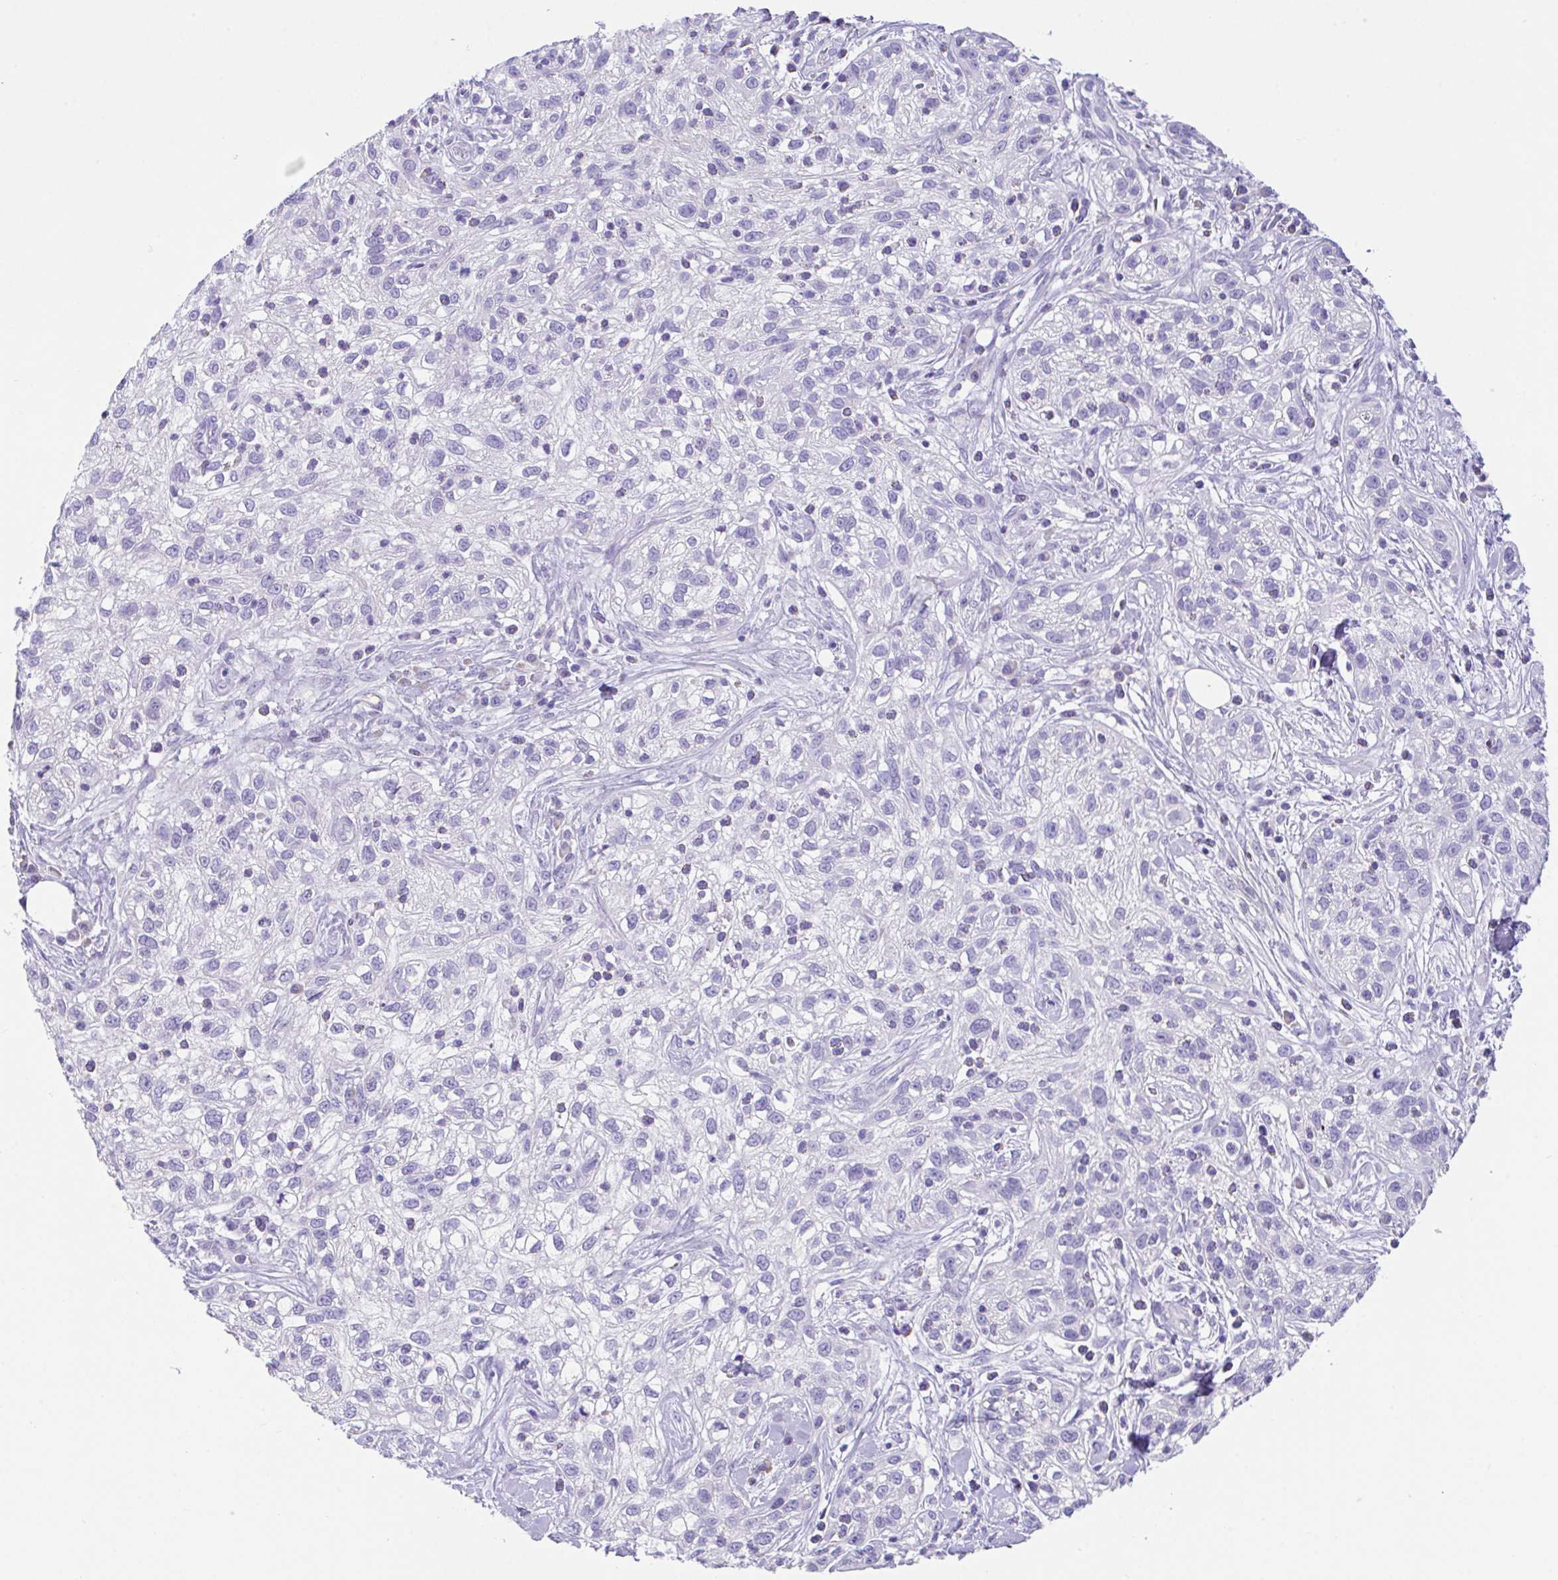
{"staining": {"intensity": "negative", "quantity": "none", "location": "none"}, "tissue": "skin cancer", "cell_type": "Tumor cells", "image_type": "cancer", "snomed": [{"axis": "morphology", "description": "Squamous cell carcinoma, NOS"}, {"axis": "topography", "description": "Skin"}], "caption": "Immunohistochemistry (IHC) micrograph of human skin cancer stained for a protein (brown), which reveals no expression in tumor cells.", "gene": "HACD4", "patient": {"sex": "male", "age": 82}}